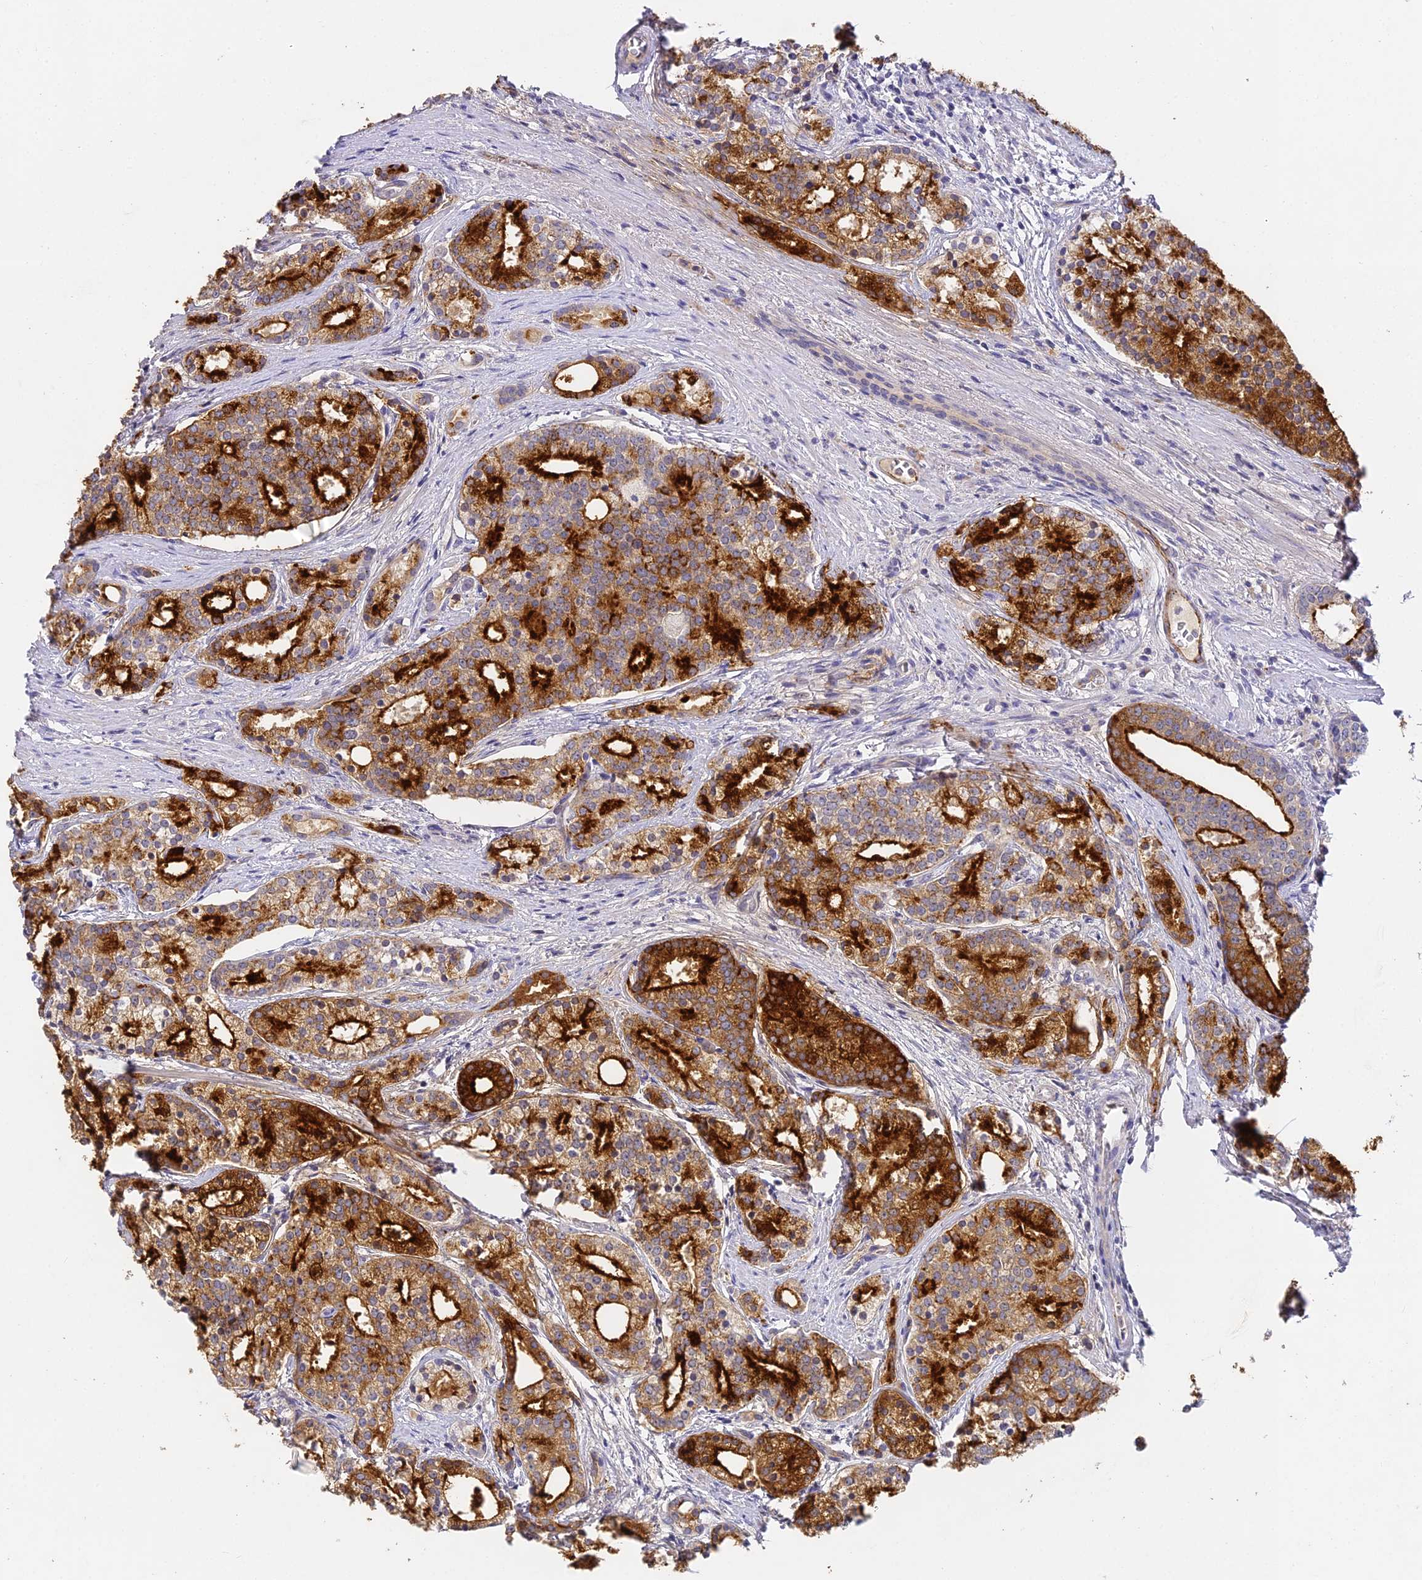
{"staining": {"intensity": "strong", "quantity": ">75%", "location": "cytoplasmic/membranous"}, "tissue": "prostate cancer", "cell_type": "Tumor cells", "image_type": "cancer", "snomed": [{"axis": "morphology", "description": "Adenocarcinoma, Low grade"}, {"axis": "topography", "description": "Prostate"}], "caption": "High-power microscopy captured an IHC photomicrograph of prostate cancer (adenocarcinoma (low-grade)), revealing strong cytoplasmic/membranous staining in approximately >75% of tumor cells.", "gene": "DNAAF10", "patient": {"sex": "male", "age": 71}}